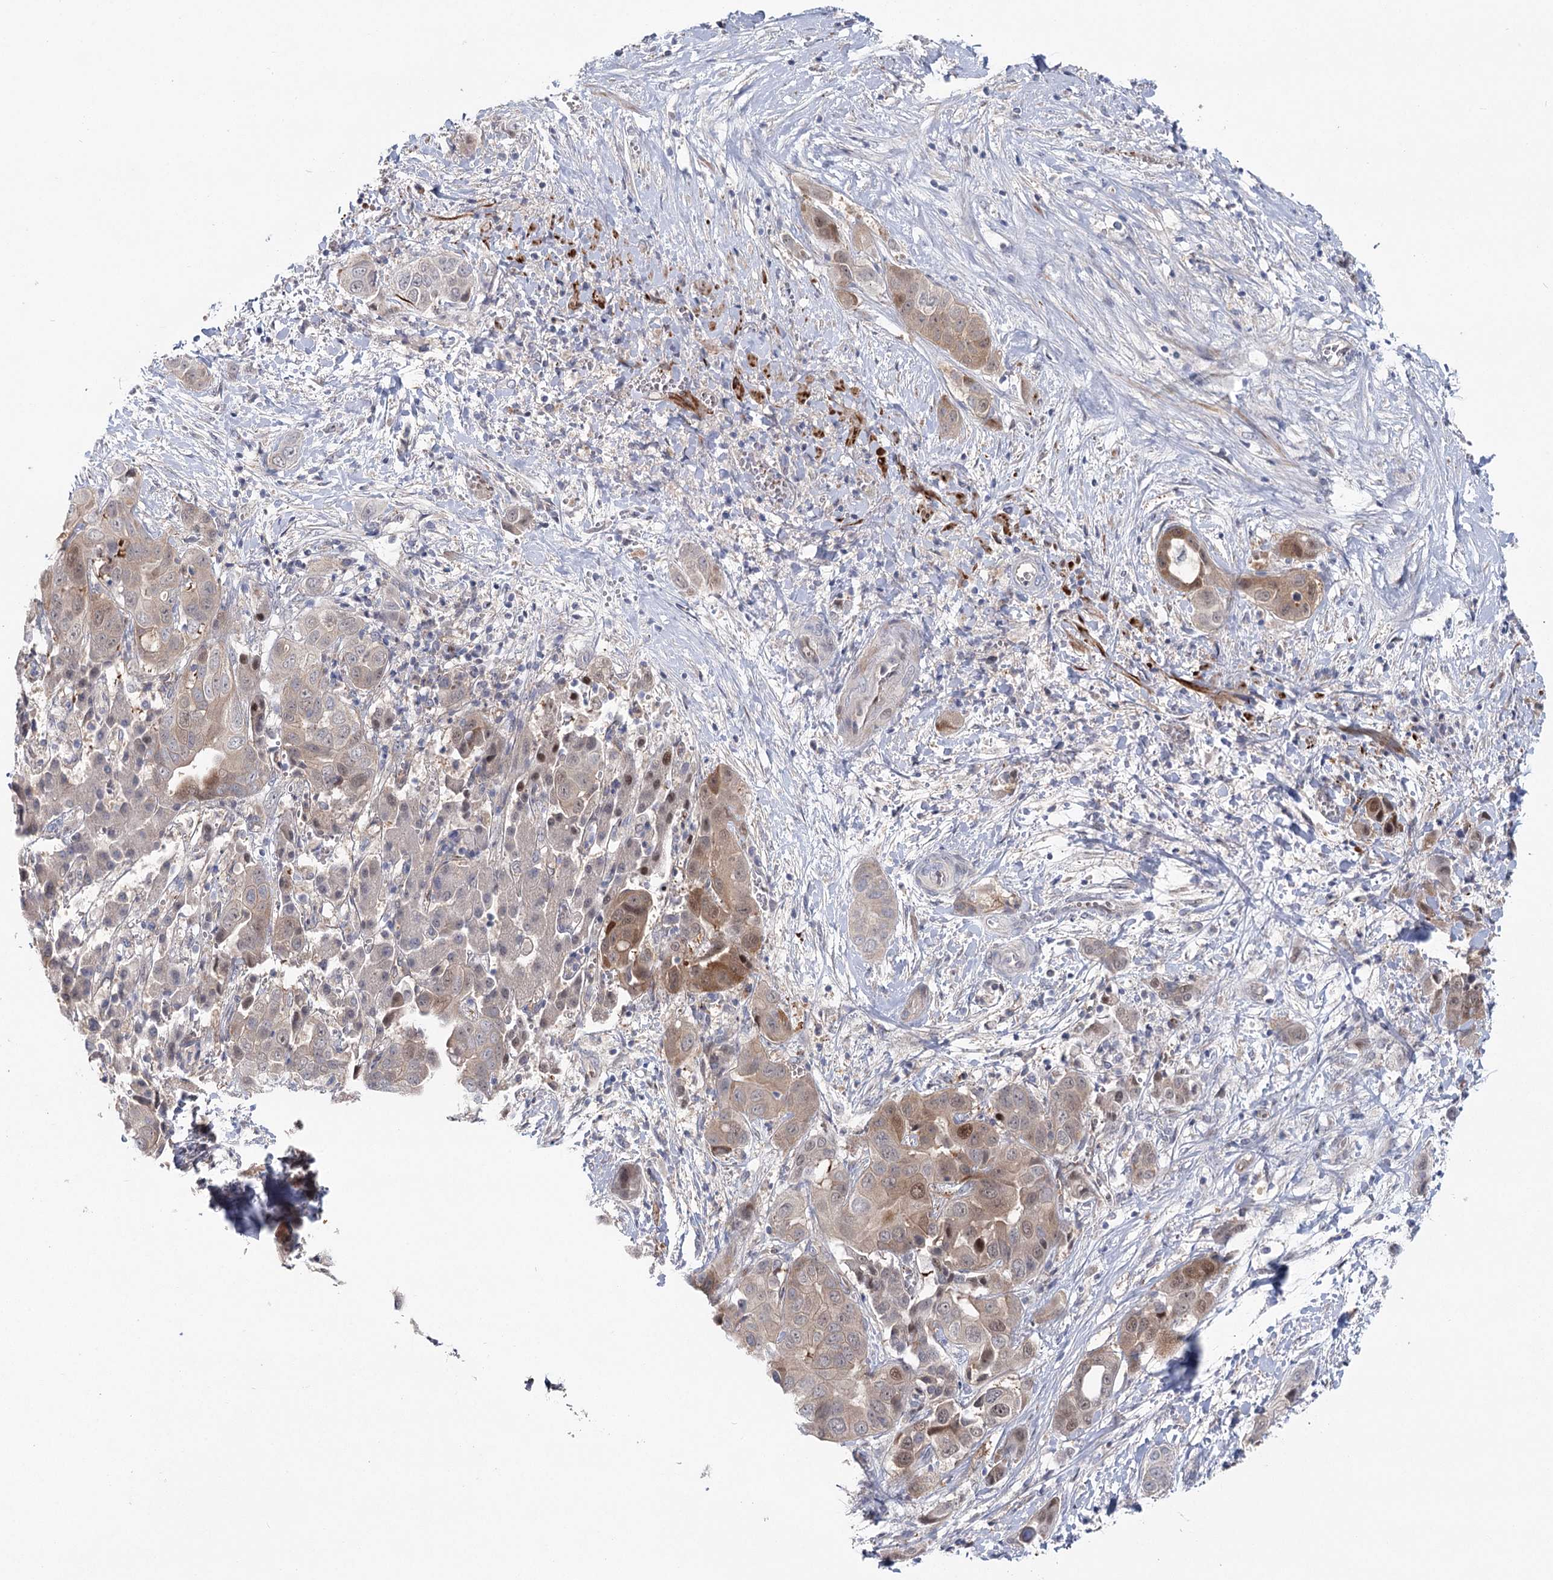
{"staining": {"intensity": "moderate", "quantity": "<25%", "location": "cytoplasmic/membranous,nuclear"}, "tissue": "liver cancer", "cell_type": "Tumor cells", "image_type": "cancer", "snomed": [{"axis": "morphology", "description": "Cholangiocarcinoma"}, {"axis": "topography", "description": "Liver"}], "caption": "Liver cancer was stained to show a protein in brown. There is low levels of moderate cytoplasmic/membranous and nuclear positivity in about <25% of tumor cells.", "gene": "MAP3K13", "patient": {"sex": "female", "age": 52}}